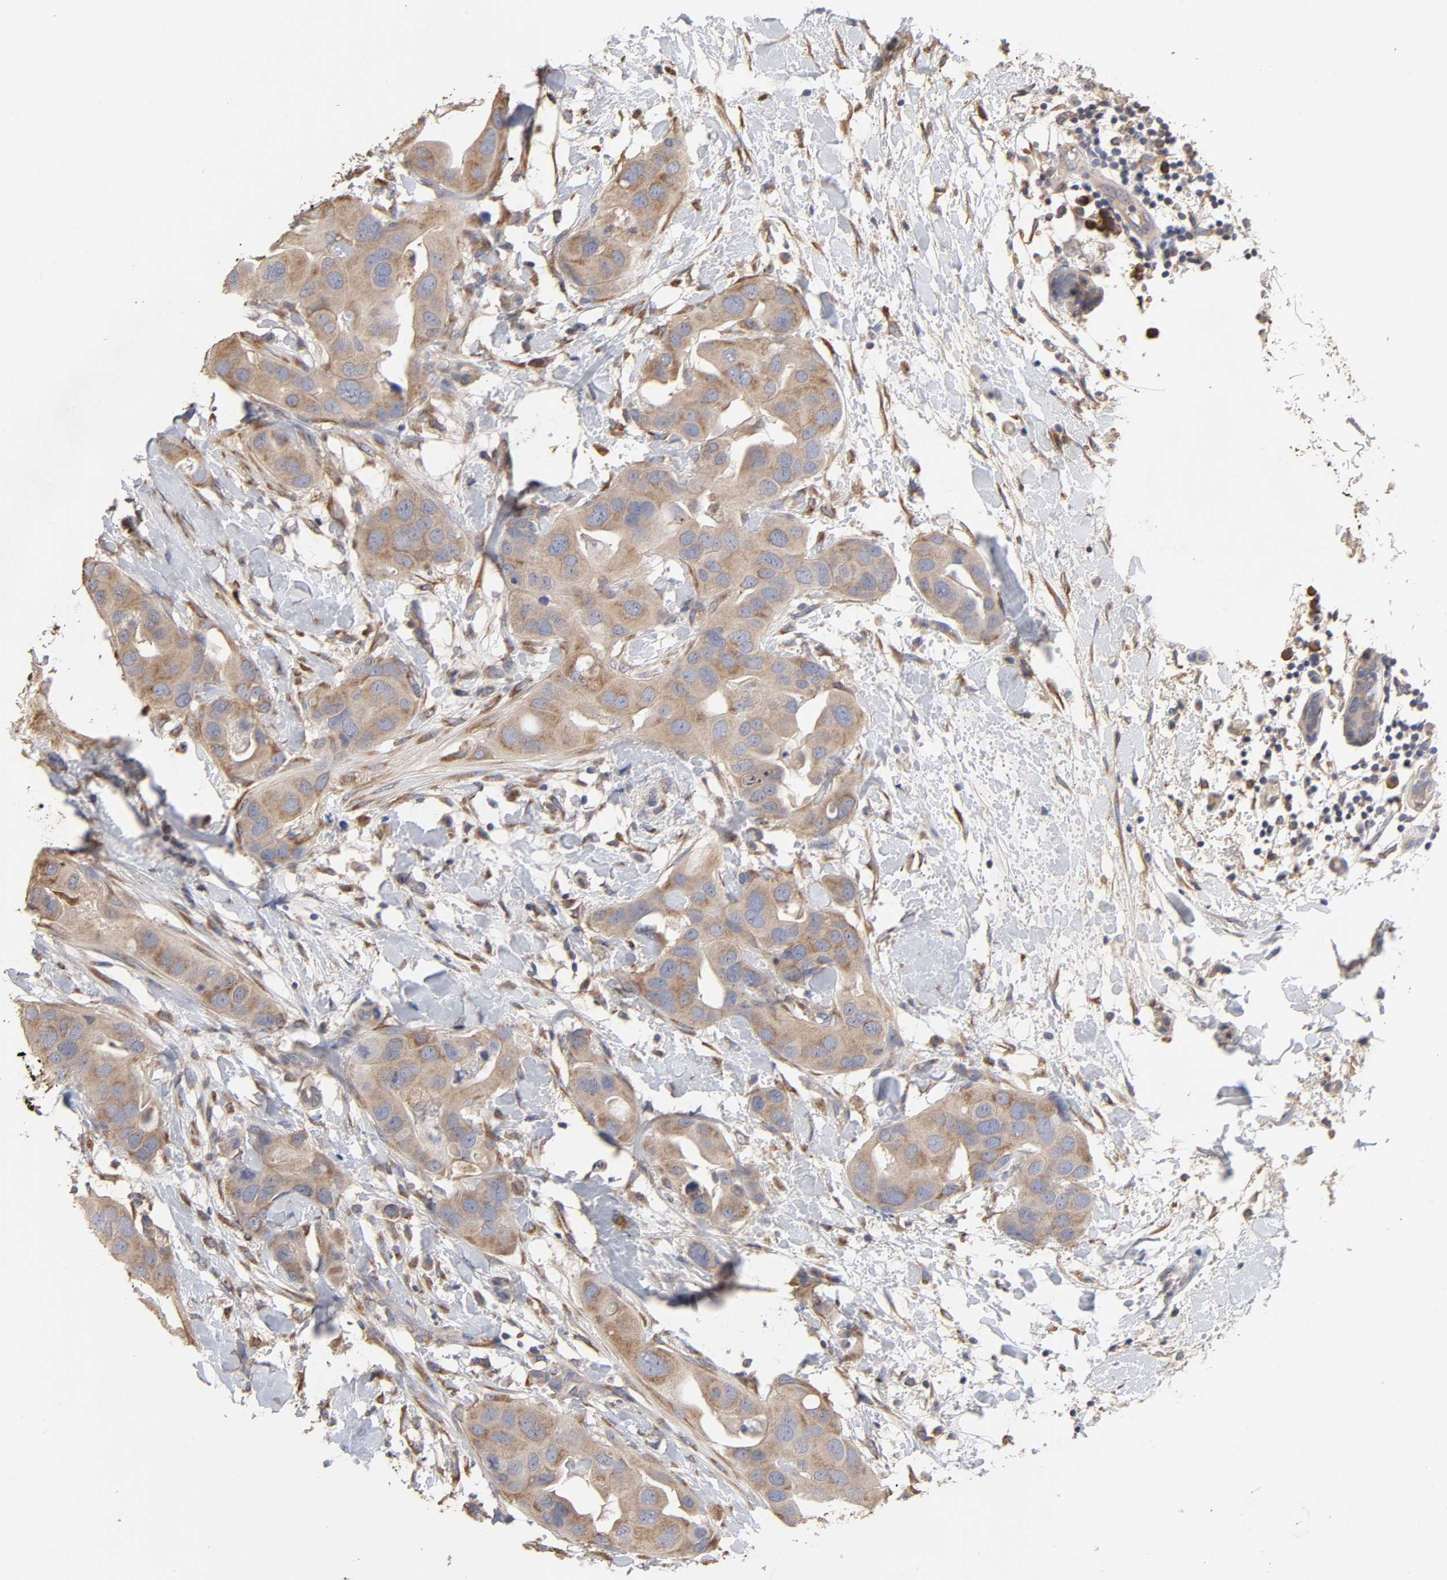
{"staining": {"intensity": "weak", "quantity": ">75%", "location": "cytoplasmic/membranous"}, "tissue": "breast cancer", "cell_type": "Tumor cells", "image_type": "cancer", "snomed": [{"axis": "morphology", "description": "Duct carcinoma"}, {"axis": "topography", "description": "Breast"}], "caption": "Breast cancer (infiltrating ductal carcinoma) tissue displays weak cytoplasmic/membranous expression in approximately >75% of tumor cells, visualized by immunohistochemistry.", "gene": "EIF4G2", "patient": {"sex": "female", "age": 40}}